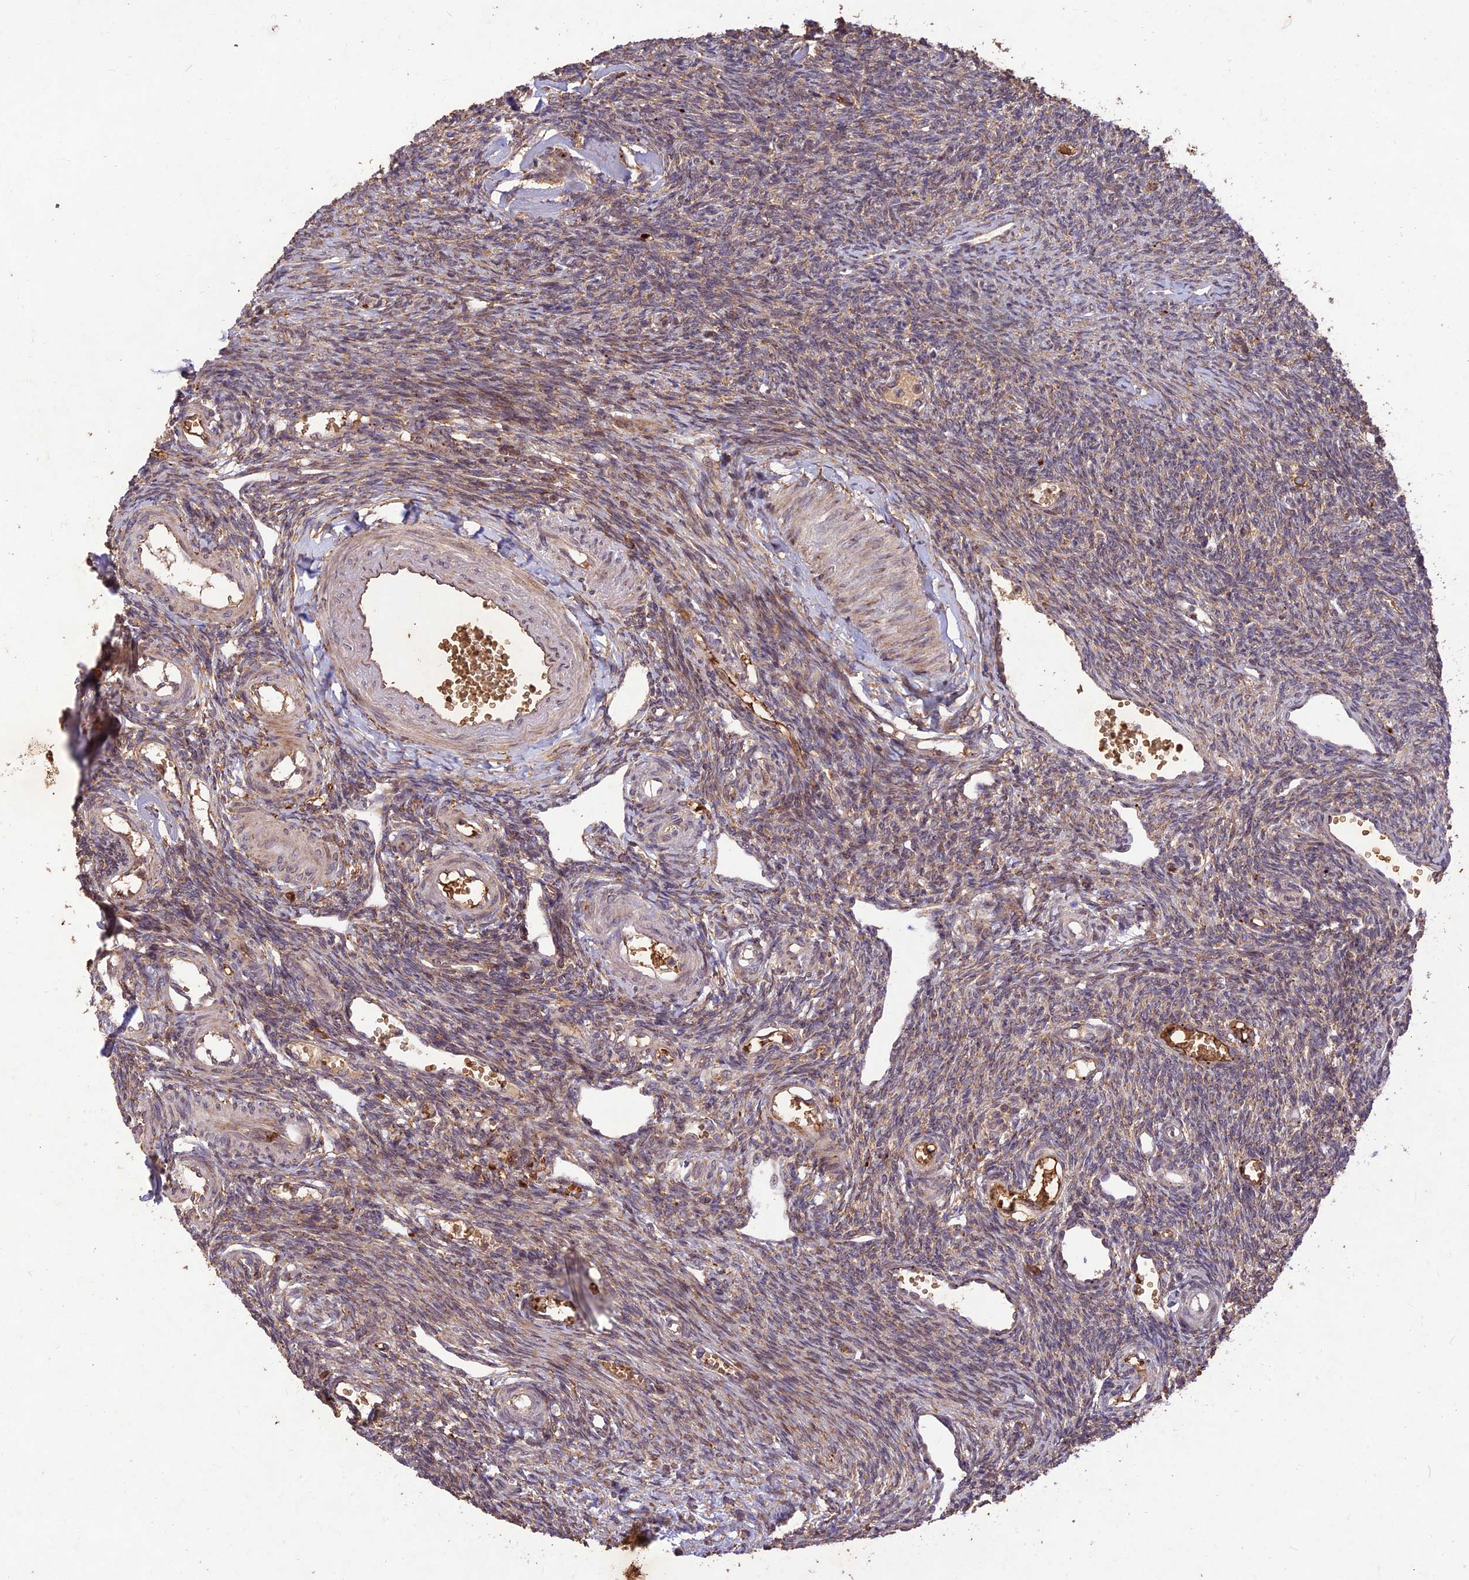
{"staining": {"intensity": "moderate", "quantity": ">75%", "location": "cytoplasmic/membranous"}, "tissue": "ovary", "cell_type": "Follicle cells", "image_type": "normal", "snomed": [{"axis": "morphology", "description": "Normal tissue, NOS"}, {"axis": "morphology", "description": "Cyst, NOS"}, {"axis": "topography", "description": "Ovary"}], "caption": "A brown stain labels moderate cytoplasmic/membranous expression of a protein in follicle cells of benign ovary. Immunohistochemistry stains the protein in brown and the nuclei are stained blue.", "gene": "PPP1R11", "patient": {"sex": "female", "age": 33}}